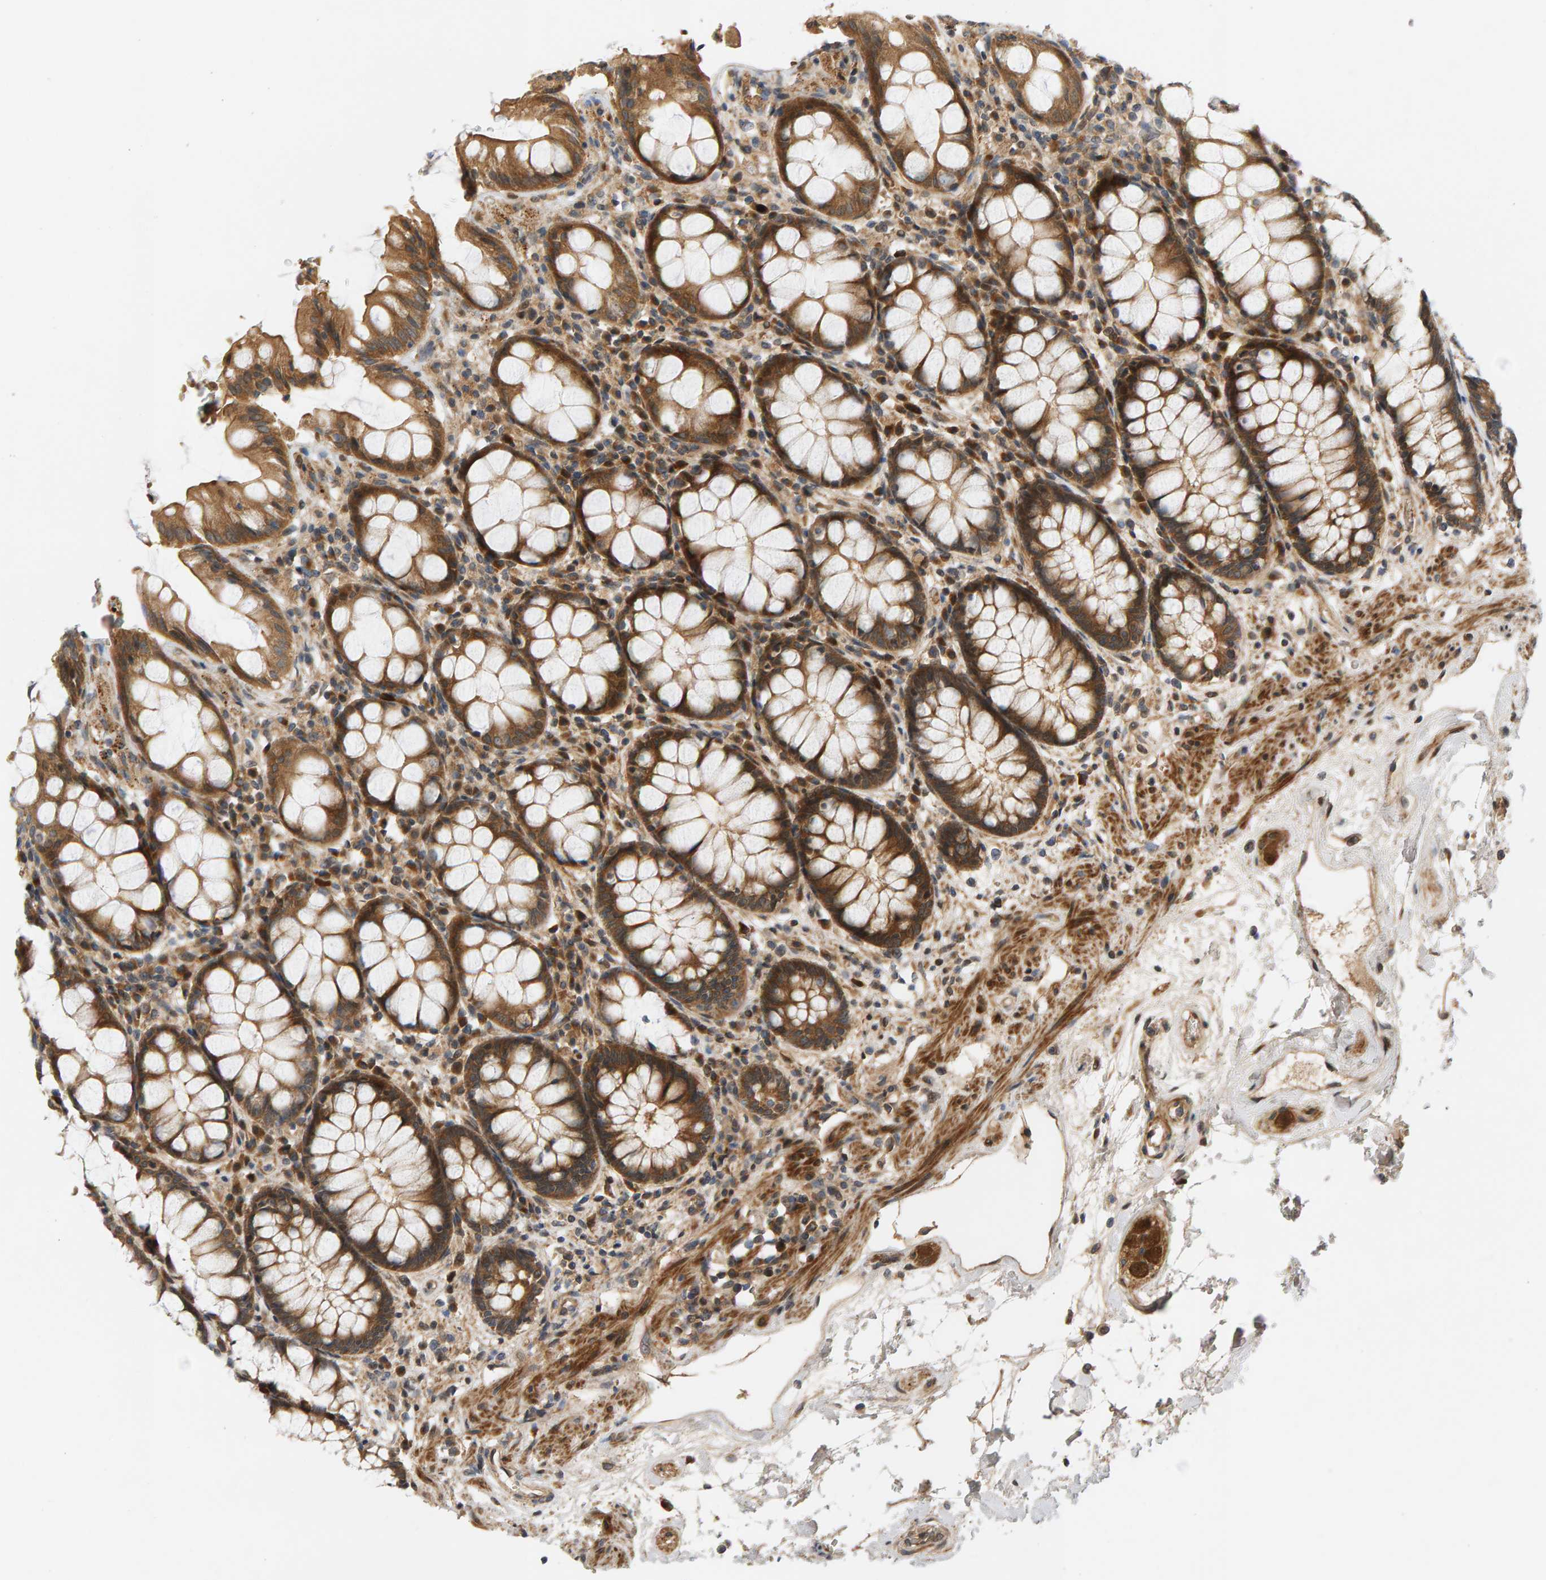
{"staining": {"intensity": "strong", "quantity": ">75%", "location": "cytoplasmic/membranous"}, "tissue": "rectum", "cell_type": "Glandular cells", "image_type": "normal", "snomed": [{"axis": "morphology", "description": "Normal tissue, NOS"}, {"axis": "topography", "description": "Rectum"}], "caption": "The image reveals immunohistochemical staining of benign rectum. There is strong cytoplasmic/membranous positivity is identified in about >75% of glandular cells. (Stains: DAB in brown, nuclei in blue, Microscopy: brightfield microscopy at high magnification).", "gene": "BAHCC1", "patient": {"sex": "male", "age": 64}}